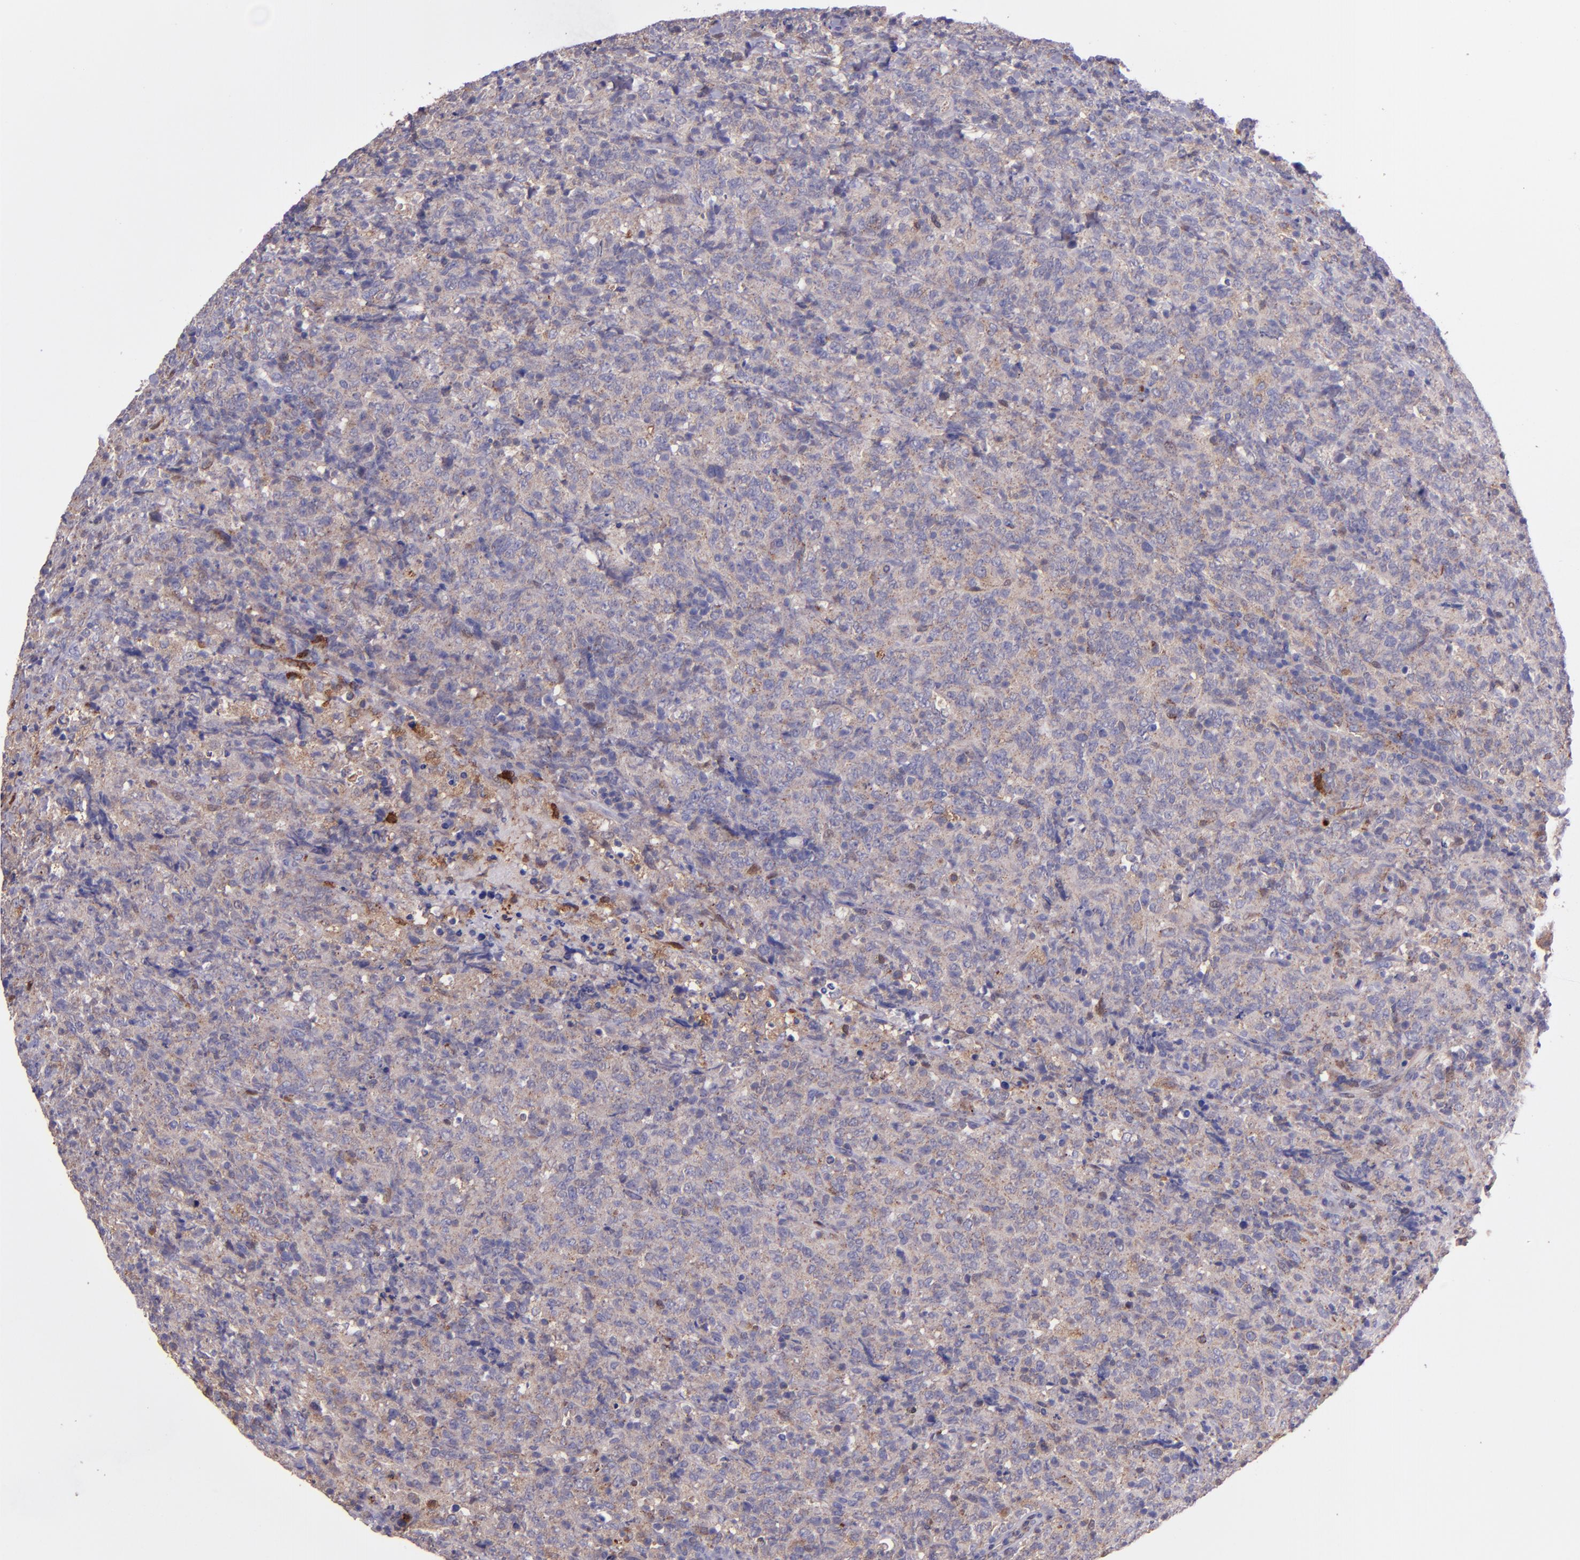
{"staining": {"intensity": "negative", "quantity": "none", "location": "none"}, "tissue": "lymphoma", "cell_type": "Tumor cells", "image_type": "cancer", "snomed": [{"axis": "morphology", "description": "Malignant lymphoma, non-Hodgkin's type, High grade"}, {"axis": "topography", "description": "Tonsil"}], "caption": "Lymphoma was stained to show a protein in brown. There is no significant expression in tumor cells. (Immunohistochemistry, brightfield microscopy, high magnification).", "gene": "WASHC1", "patient": {"sex": "female", "age": 36}}